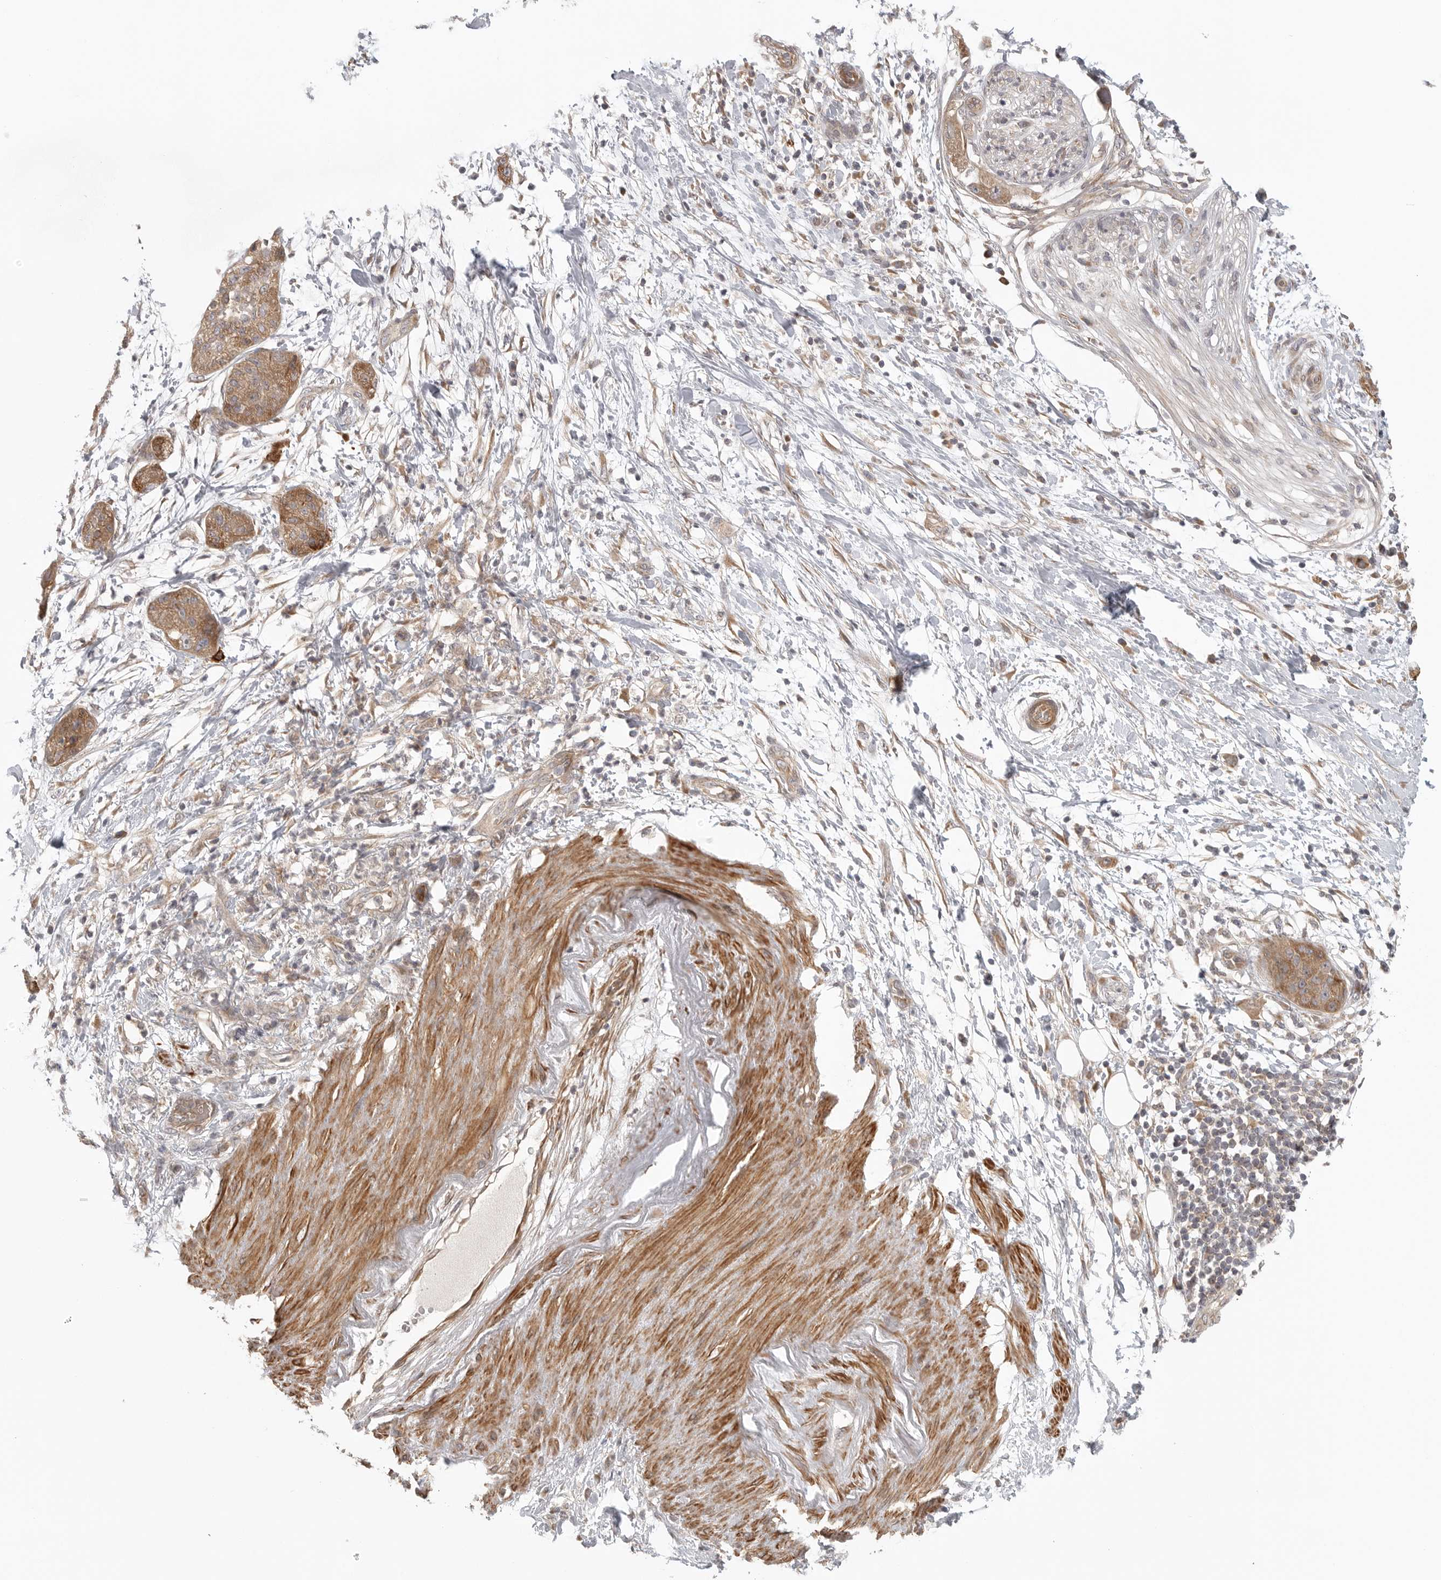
{"staining": {"intensity": "moderate", "quantity": ">75%", "location": "cytoplasmic/membranous"}, "tissue": "pancreatic cancer", "cell_type": "Tumor cells", "image_type": "cancer", "snomed": [{"axis": "morphology", "description": "Adenocarcinoma, NOS"}, {"axis": "topography", "description": "Pancreas"}], "caption": "Pancreatic adenocarcinoma stained with immunohistochemistry exhibits moderate cytoplasmic/membranous expression in approximately >75% of tumor cells. The staining was performed using DAB (3,3'-diaminobenzidine) to visualize the protein expression in brown, while the nuclei were stained in blue with hematoxylin (Magnification: 20x).", "gene": "CCPG1", "patient": {"sex": "female", "age": 78}}